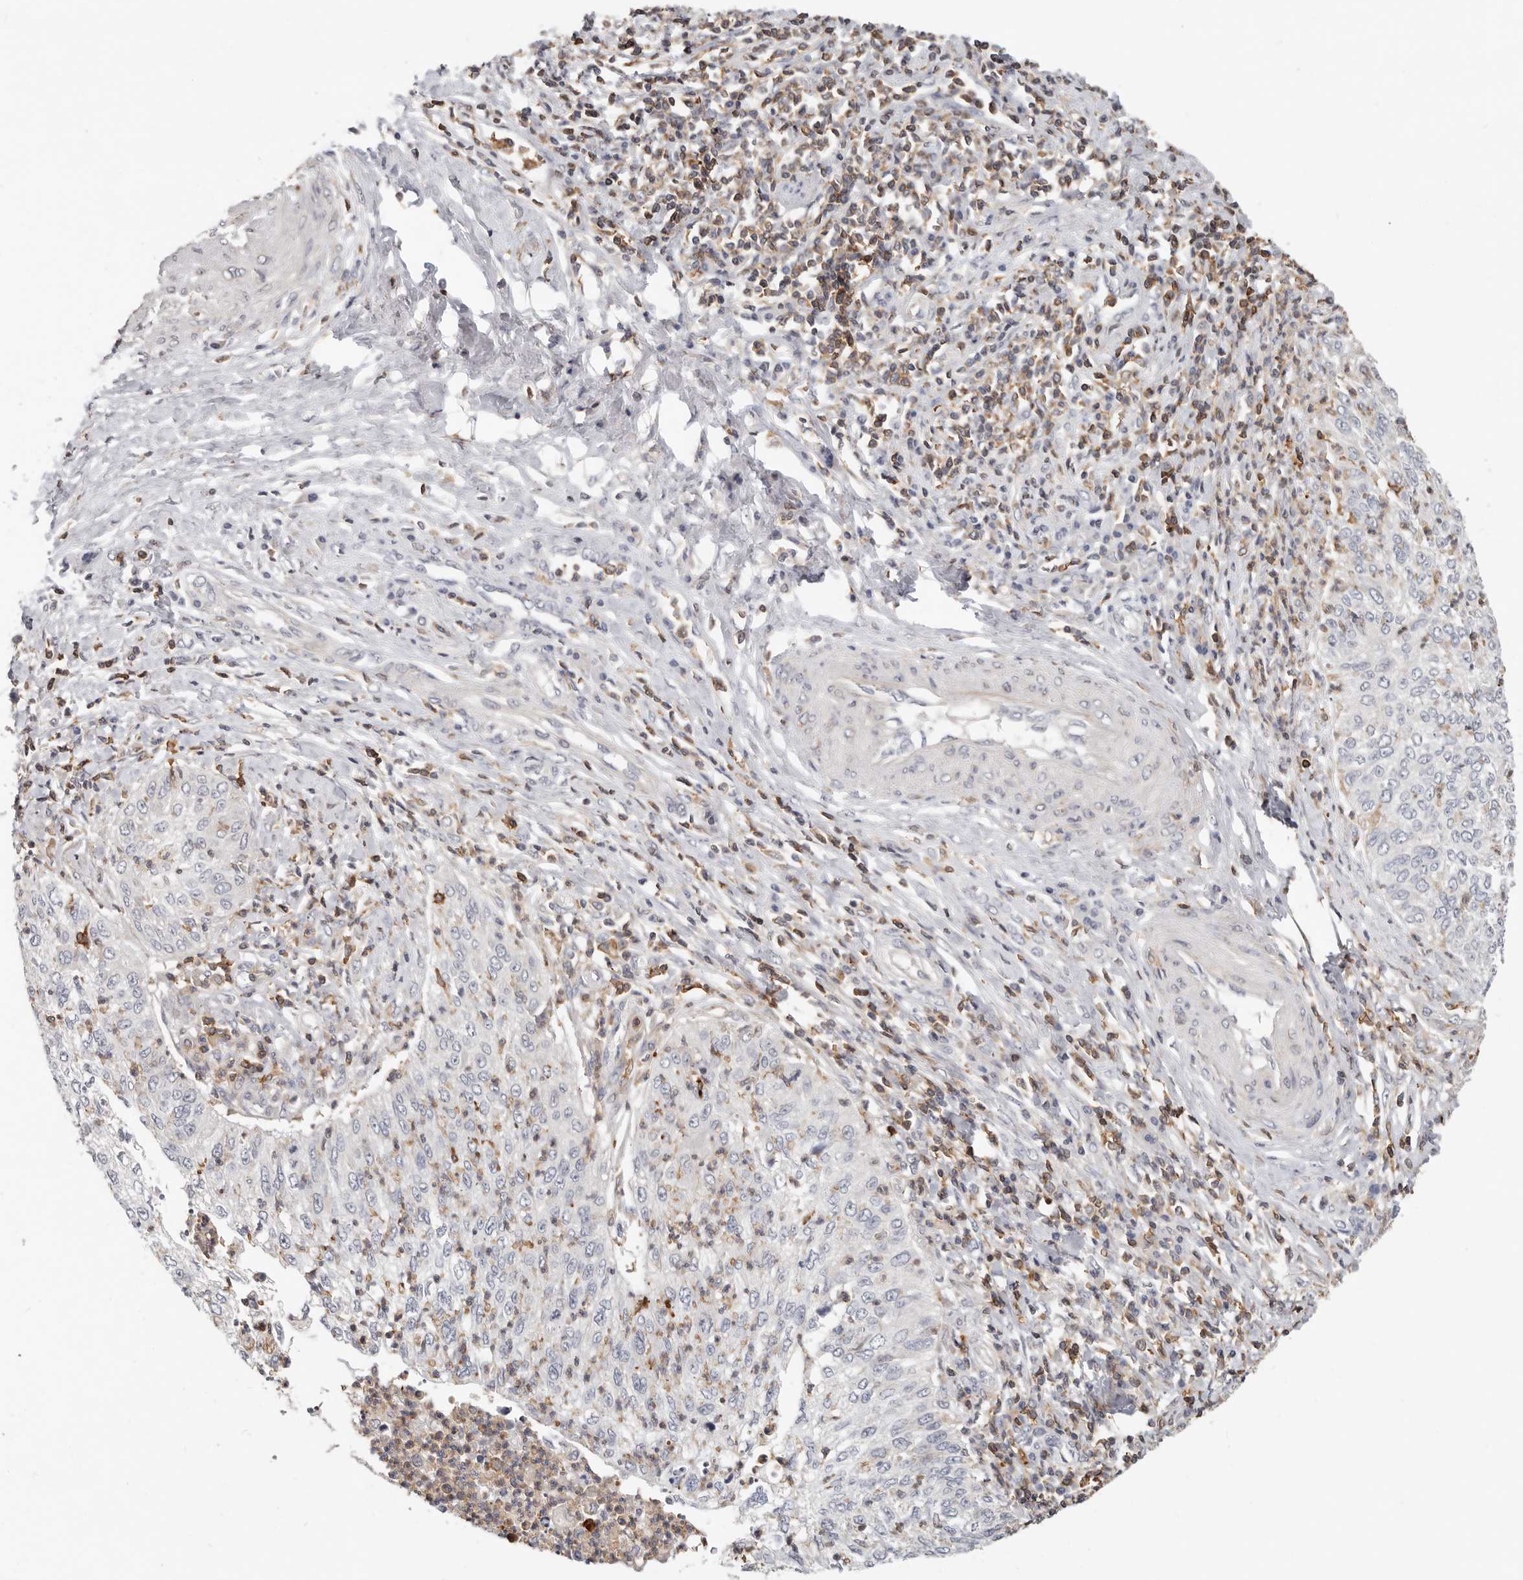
{"staining": {"intensity": "negative", "quantity": "none", "location": "none"}, "tissue": "cervical cancer", "cell_type": "Tumor cells", "image_type": "cancer", "snomed": [{"axis": "morphology", "description": "Squamous cell carcinoma, NOS"}, {"axis": "topography", "description": "Cervix"}], "caption": "Cervical cancer was stained to show a protein in brown. There is no significant positivity in tumor cells.", "gene": "TMEM63B", "patient": {"sex": "female", "age": 30}}